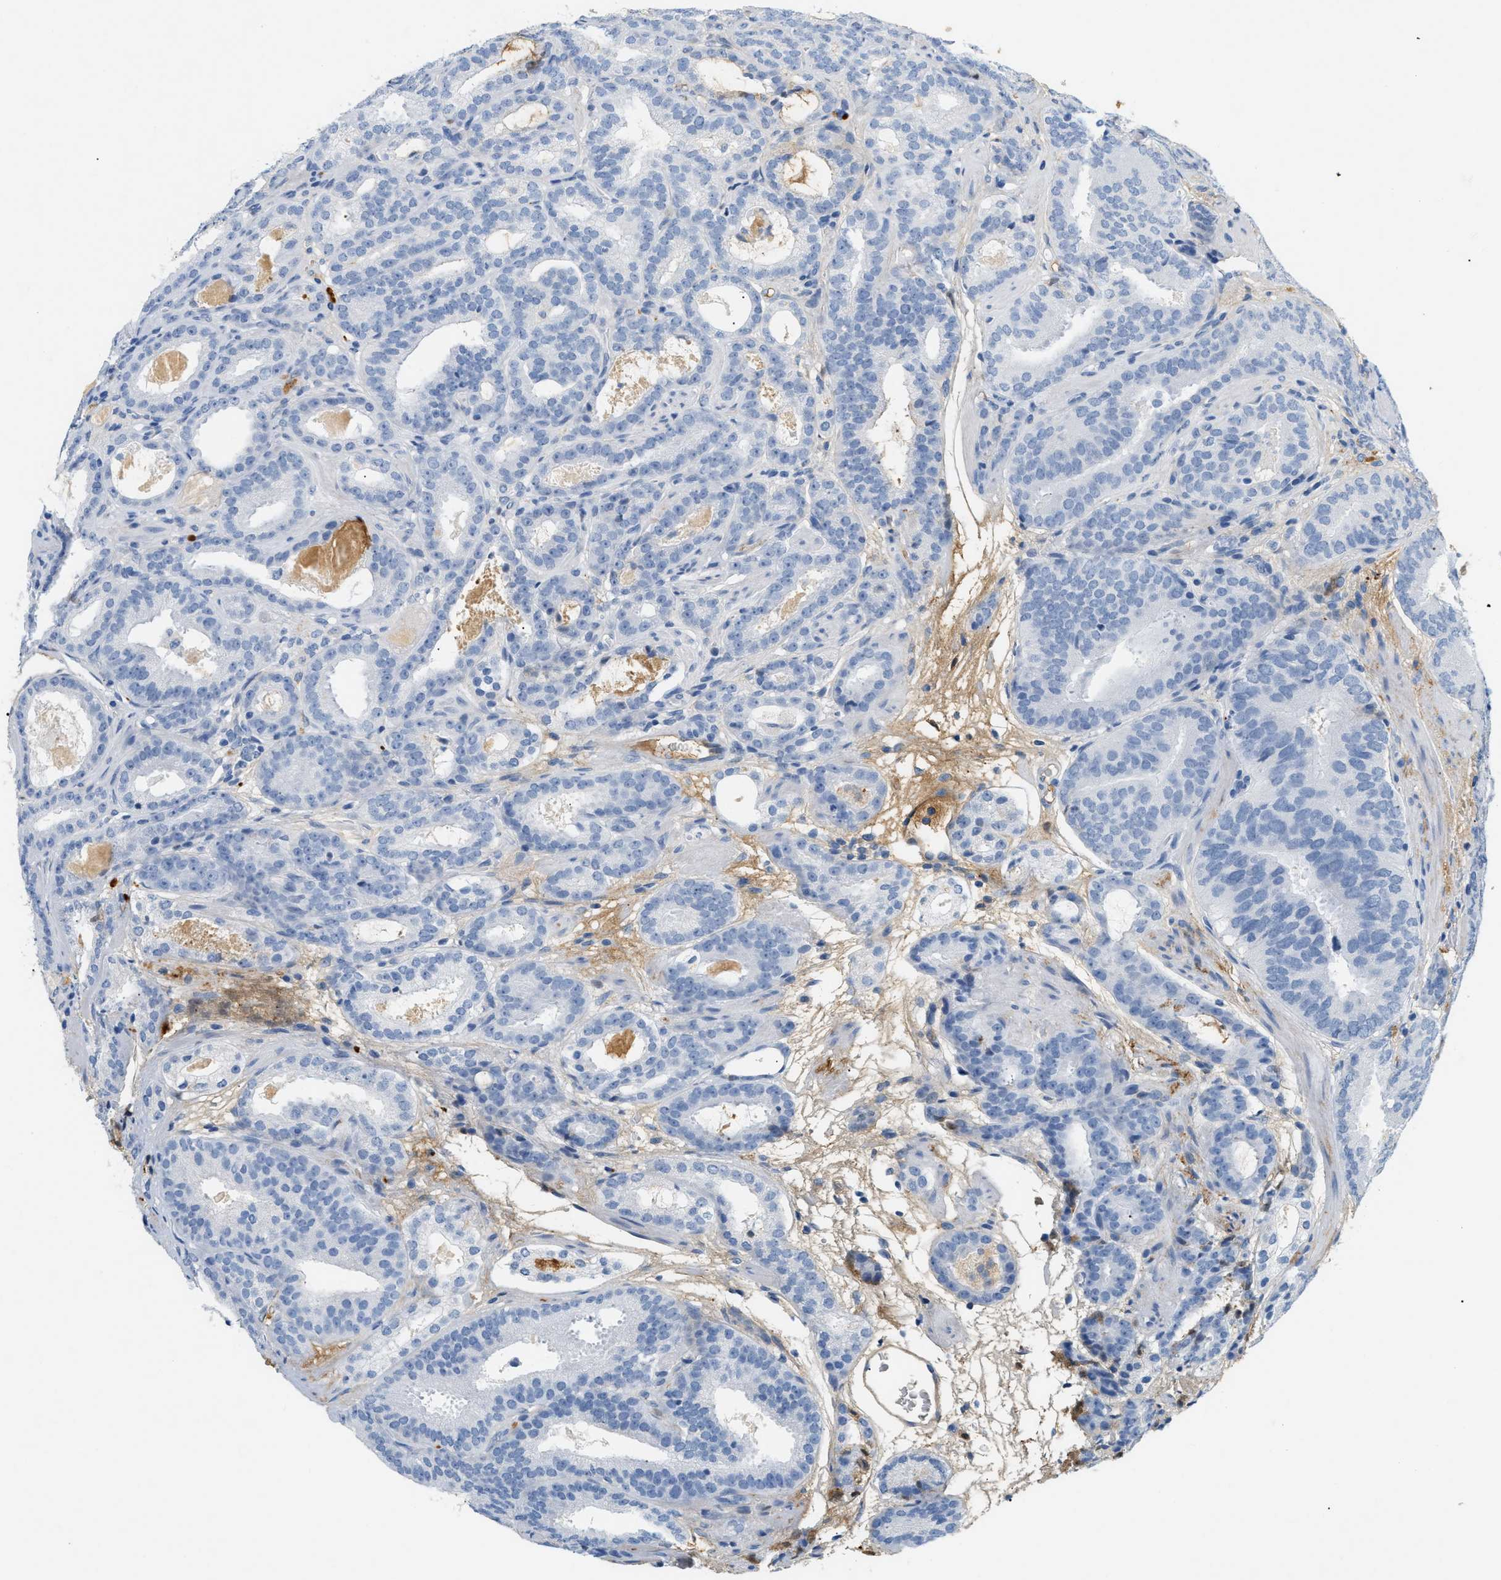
{"staining": {"intensity": "negative", "quantity": "none", "location": "none"}, "tissue": "prostate cancer", "cell_type": "Tumor cells", "image_type": "cancer", "snomed": [{"axis": "morphology", "description": "Adenocarcinoma, Low grade"}, {"axis": "topography", "description": "Prostate"}], "caption": "DAB (3,3'-diaminobenzidine) immunohistochemical staining of human prostate cancer displays no significant staining in tumor cells.", "gene": "CFH", "patient": {"sex": "male", "age": 69}}